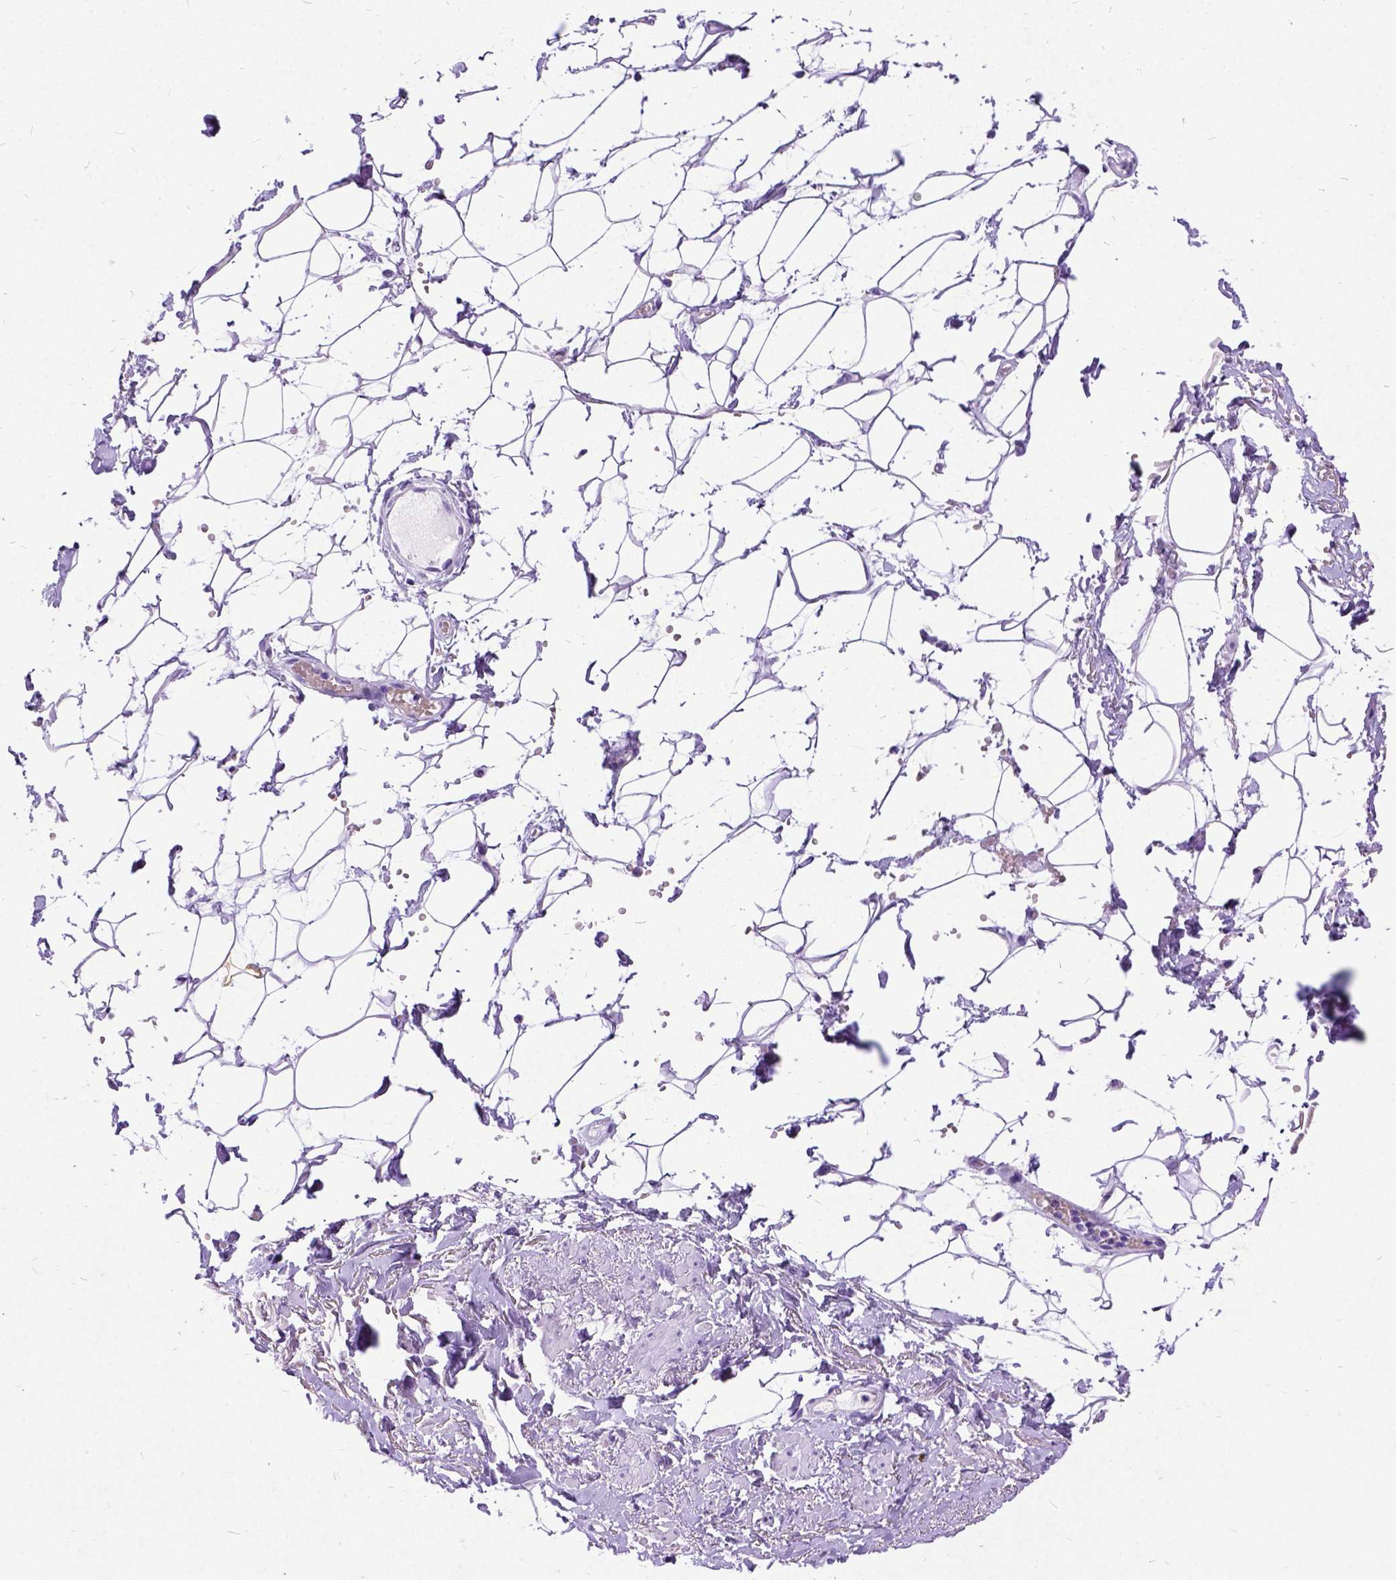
{"staining": {"intensity": "negative", "quantity": "none", "location": "none"}, "tissue": "adipose tissue", "cell_type": "Adipocytes", "image_type": "normal", "snomed": [{"axis": "morphology", "description": "Normal tissue, NOS"}, {"axis": "topography", "description": "Anal"}, {"axis": "topography", "description": "Peripheral nerve tissue"}], "caption": "Micrograph shows no protein expression in adipocytes of benign adipose tissue. Nuclei are stained in blue.", "gene": "NEUROD4", "patient": {"sex": "male", "age": 78}}